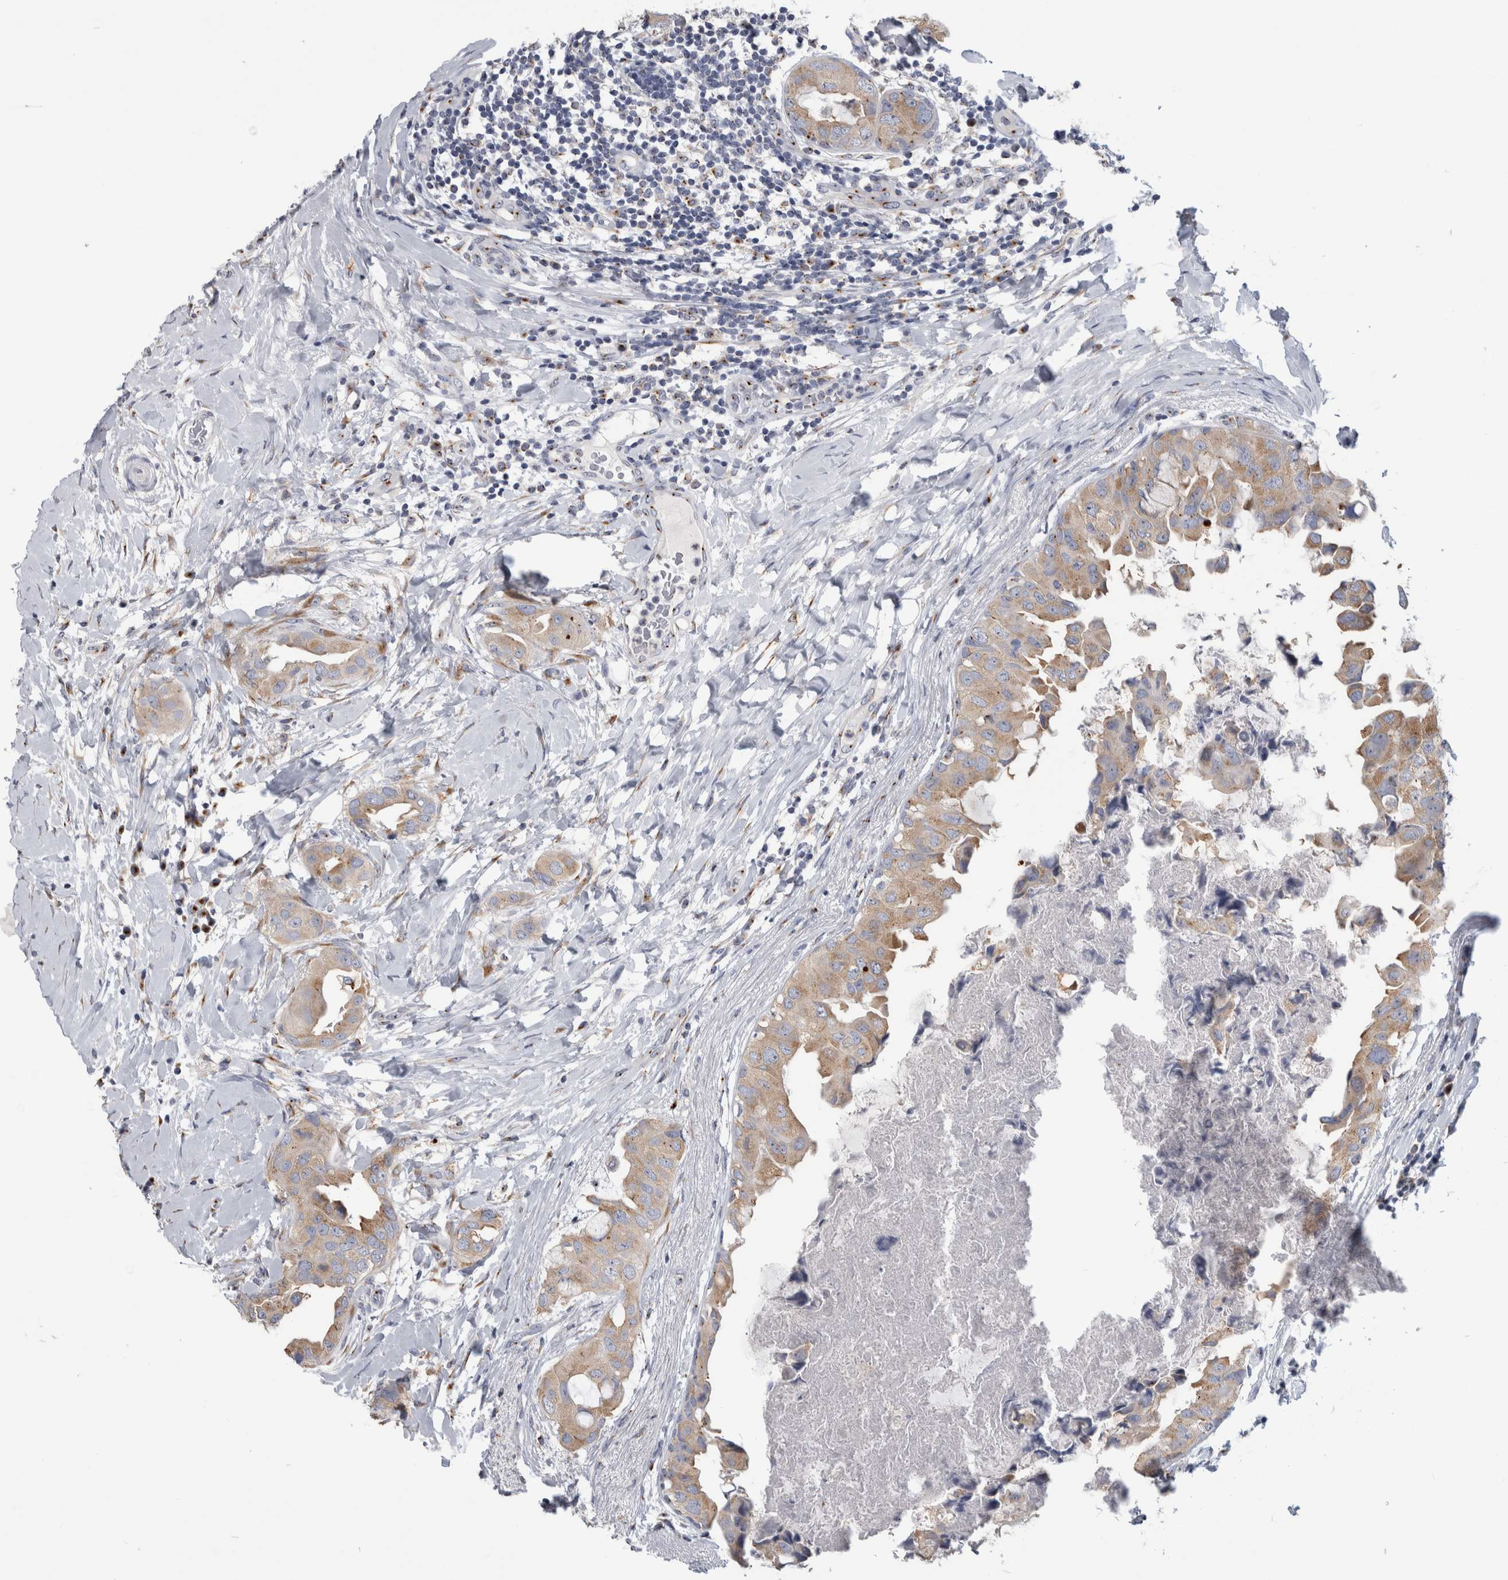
{"staining": {"intensity": "moderate", "quantity": ">75%", "location": "cytoplasmic/membranous"}, "tissue": "breast cancer", "cell_type": "Tumor cells", "image_type": "cancer", "snomed": [{"axis": "morphology", "description": "Duct carcinoma"}, {"axis": "topography", "description": "Breast"}], "caption": "Tumor cells show moderate cytoplasmic/membranous staining in approximately >75% of cells in breast intraductal carcinoma. The staining was performed using DAB (3,3'-diaminobenzidine), with brown indicating positive protein expression. Nuclei are stained blue with hematoxylin.", "gene": "AKAP9", "patient": {"sex": "female", "age": 40}}